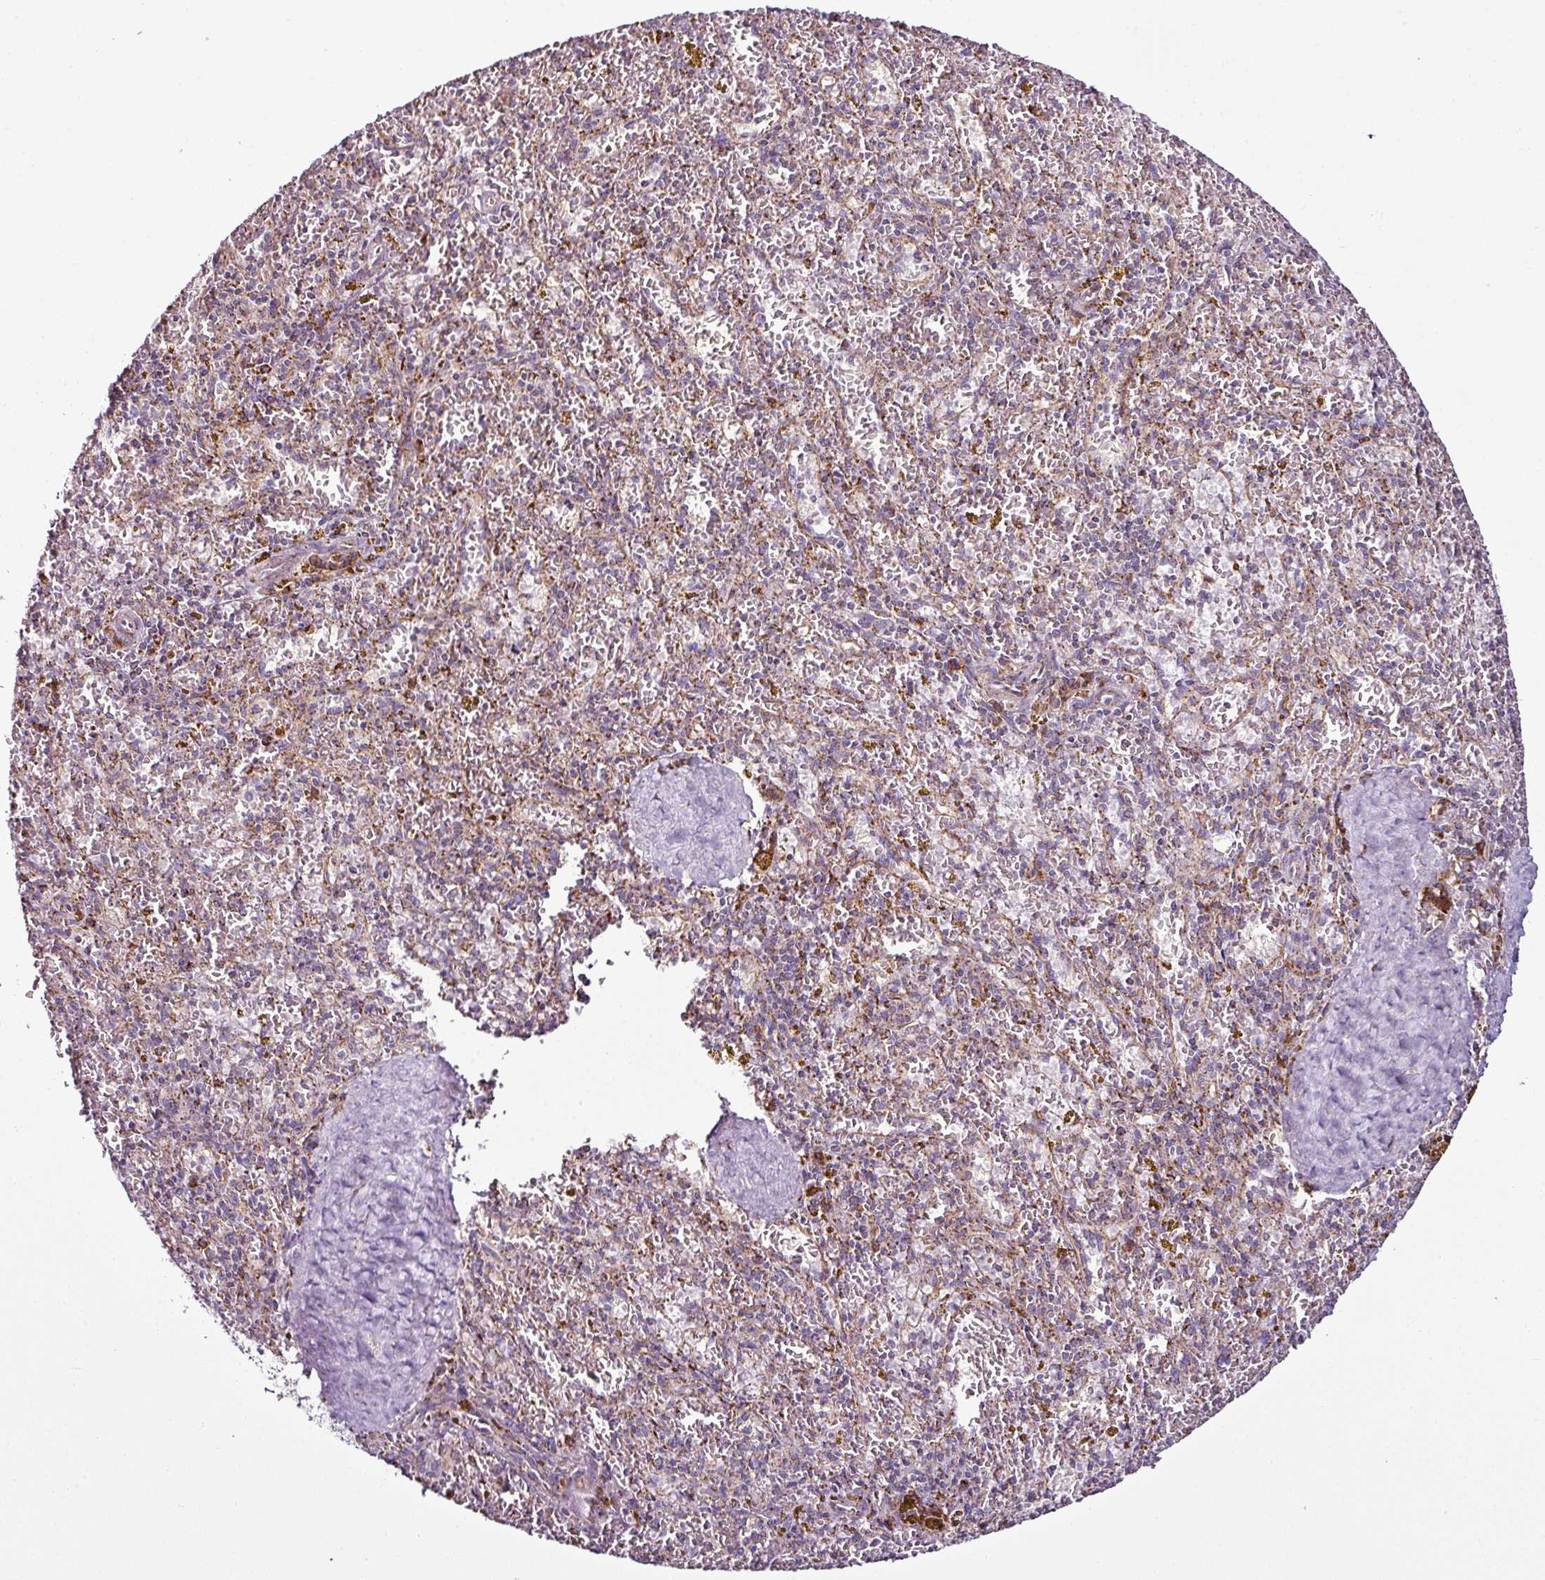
{"staining": {"intensity": "weak", "quantity": "<25%", "location": "cytoplasmic/membranous"}, "tissue": "spleen", "cell_type": "Cells in red pulp", "image_type": "normal", "snomed": [{"axis": "morphology", "description": "Normal tissue, NOS"}, {"axis": "topography", "description": "Spleen"}], "caption": "IHC histopathology image of unremarkable spleen stained for a protein (brown), which displays no expression in cells in red pulp. (DAB immunohistochemistry visualized using brightfield microscopy, high magnification).", "gene": "DPAGT1", "patient": {"sex": "male", "age": 57}}